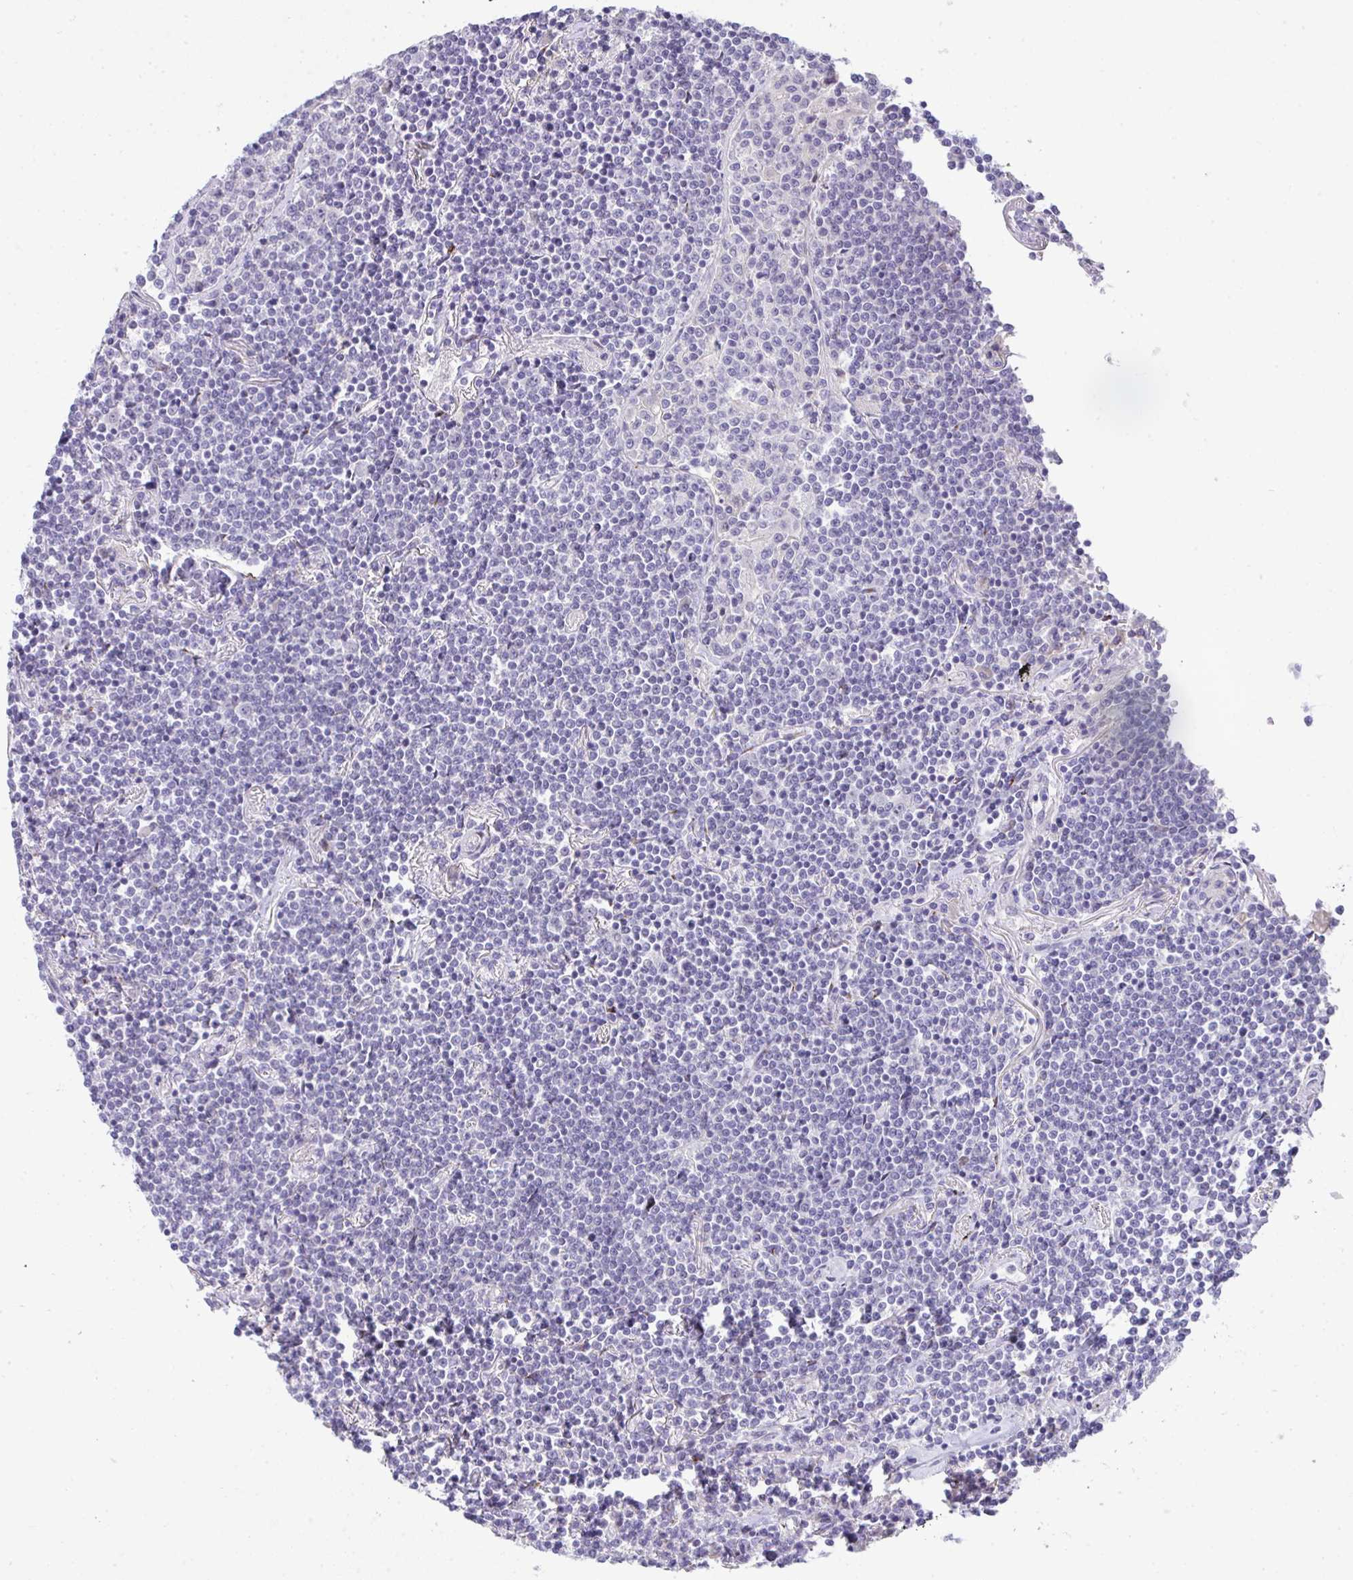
{"staining": {"intensity": "negative", "quantity": "none", "location": "none"}, "tissue": "lymphoma", "cell_type": "Tumor cells", "image_type": "cancer", "snomed": [{"axis": "morphology", "description": "Malignant lymphoma, non-Hodgkin's type, Low grade"}, {"axis": "topography", "description": "Lung"}], "caption": "Micrograph shows no protein staining in tumor cells of lymphoma tissue. Nuclei are stained in blue.", "gene": "GALNT16", "patient": {"sex": "female", "age": 71}}